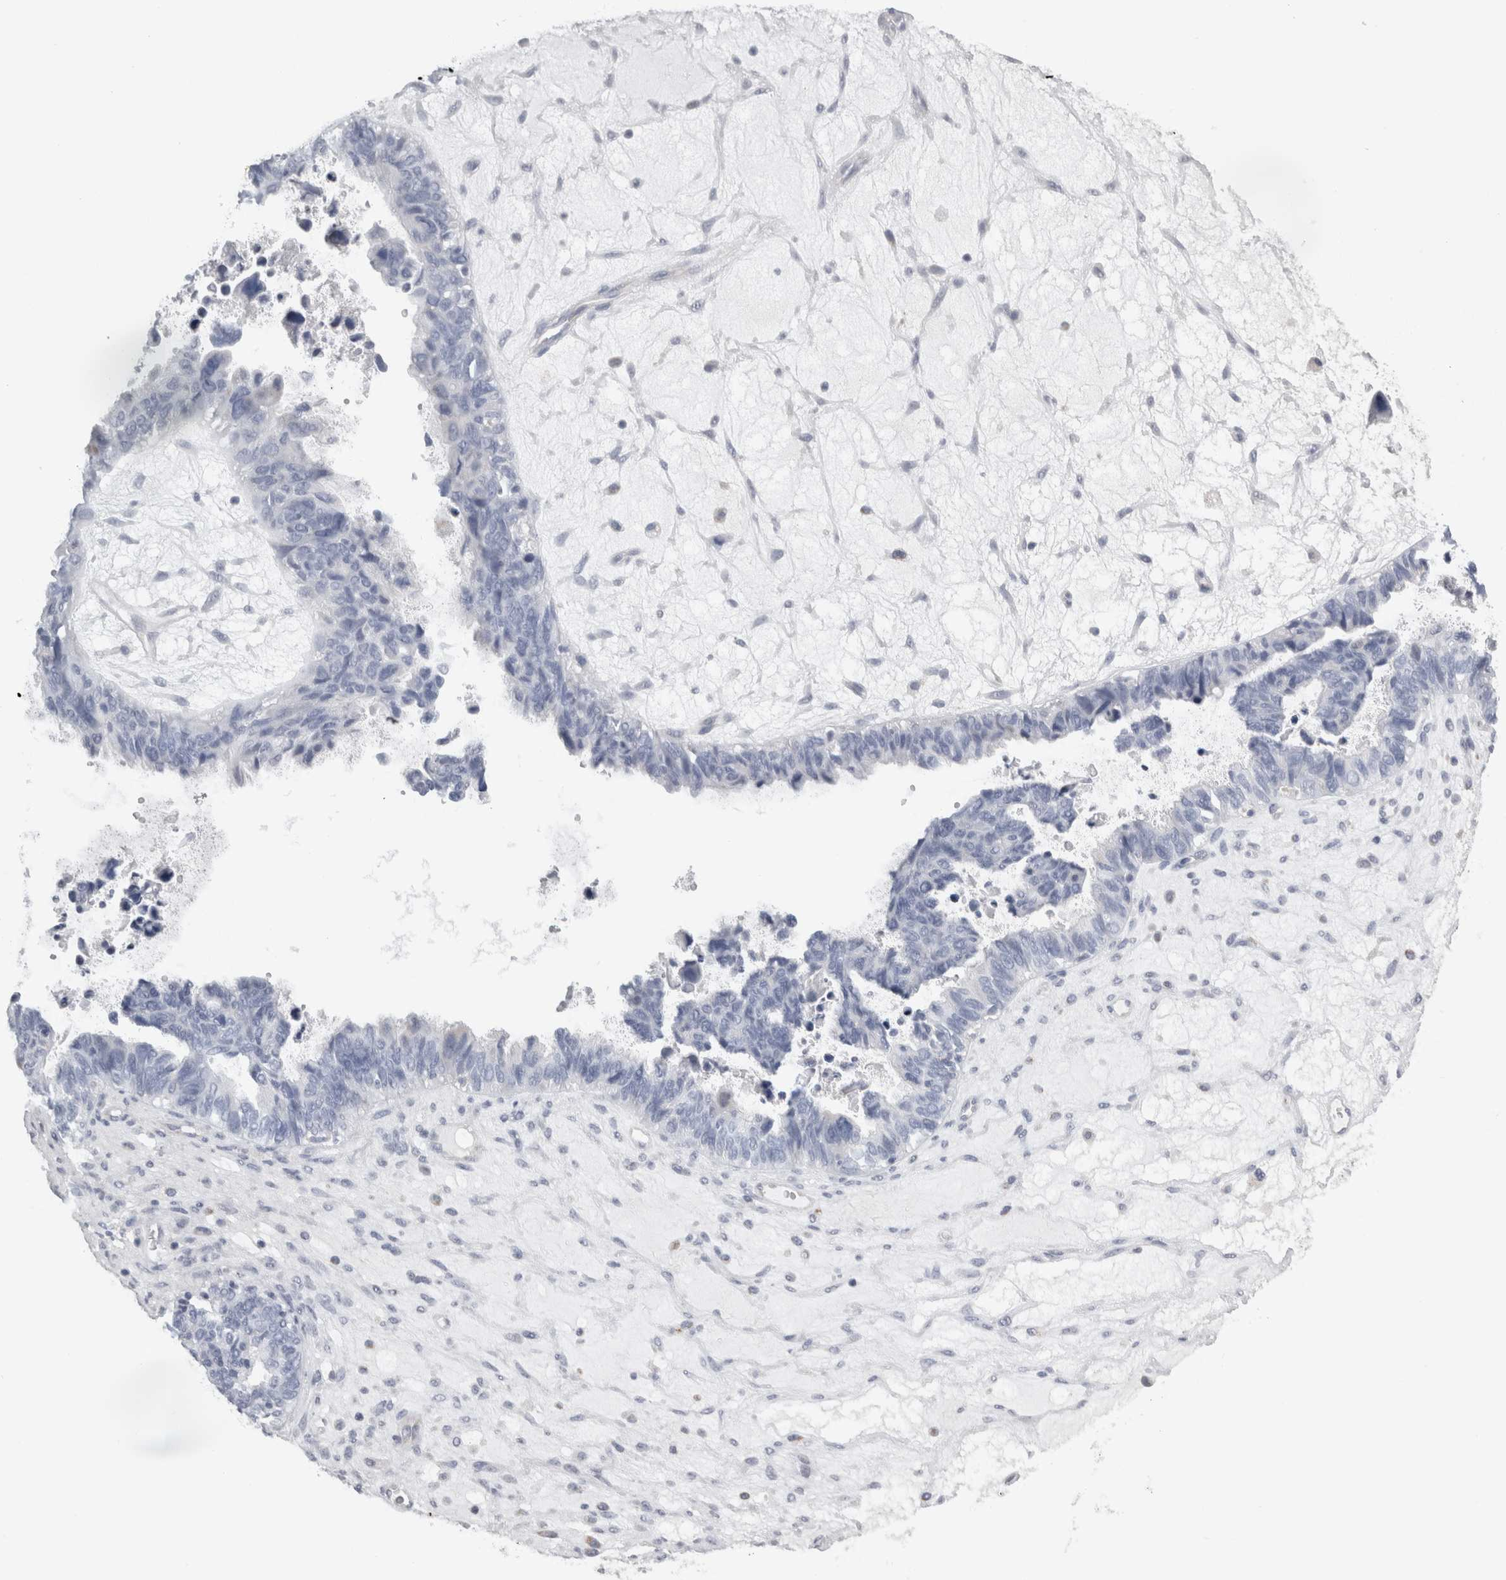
{"staining": {"intensity": "negative", "quantity": "none", "location": "none"}, "tissue": "ovarian cancer", "cell_type": "Tumor cells", "image_type": "cancer", "snomed": [{"axis": "morphology", "description": "Cystadenocarcinoma, serous, NOS"}, {"axis": "topography", "description": "Ovary"}], "caption": "This is a micrograph of immunohistochemistry staining of ovarian cancer (serous cystadenocarcinoma), which shows no staining in tumor cells.", "gene": "TCAP", "patient": {"sex": "female", "age": 79}}